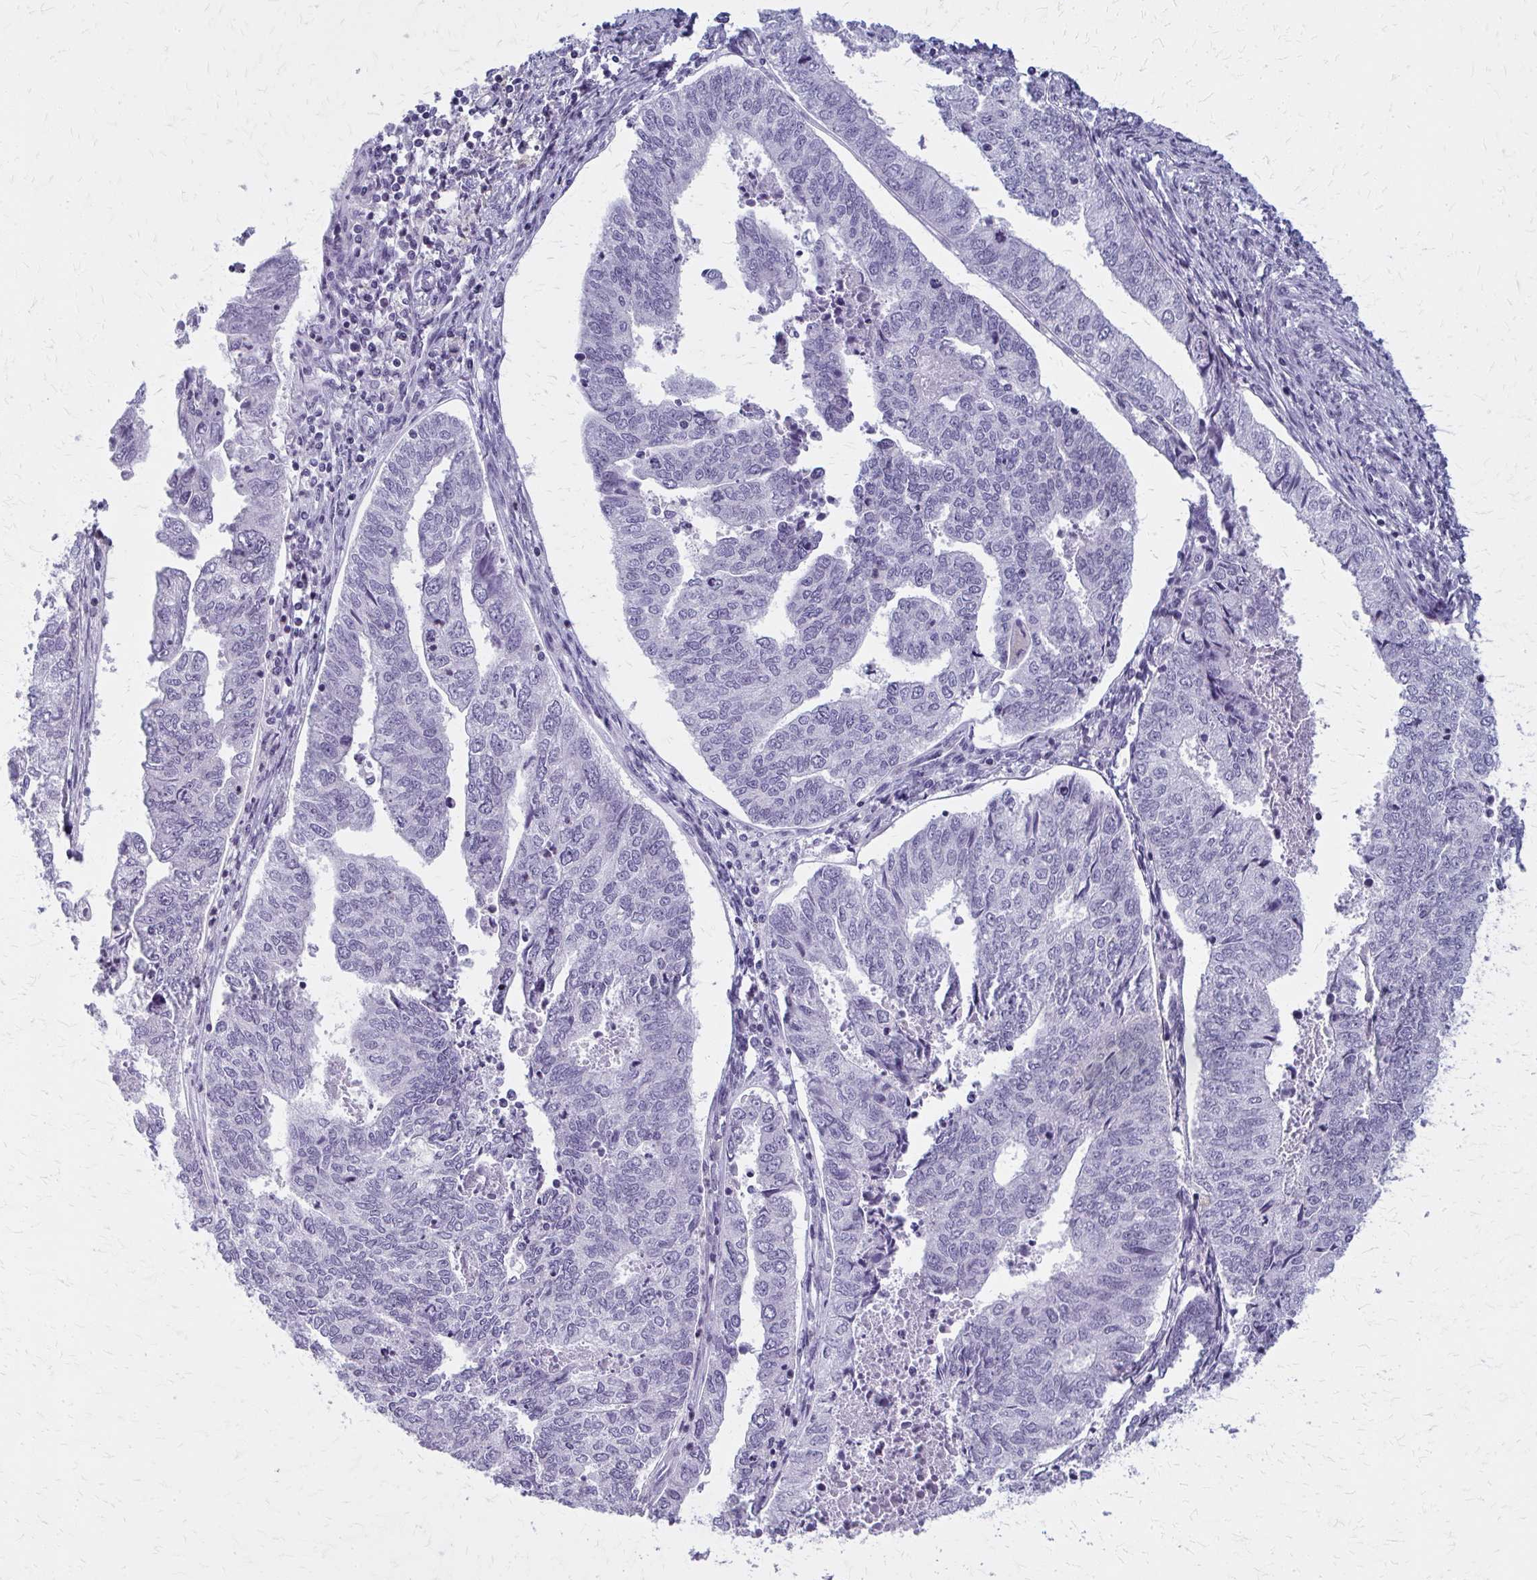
{"staining": {"intensity": "negative", "quantity": "none", "location": "none"}, "tissue": "endometrial cancer", "cell_type": "Tumor cells", "image_type": "cancer", "snomed": [{"axis": "morphology", "description": "Adenocarcinoma, NOS"}, {"axis": "topography", "description": "Endometrium"}], "caption": "This micrograph is of endometrial cancer stained with immunohistochemistry to label a protein in brown with the nuclei are counter-stained blue. There is no expression in tumor cells.", "gene": "CASQ2", "patient": {"sex": "female", "age": 73}}